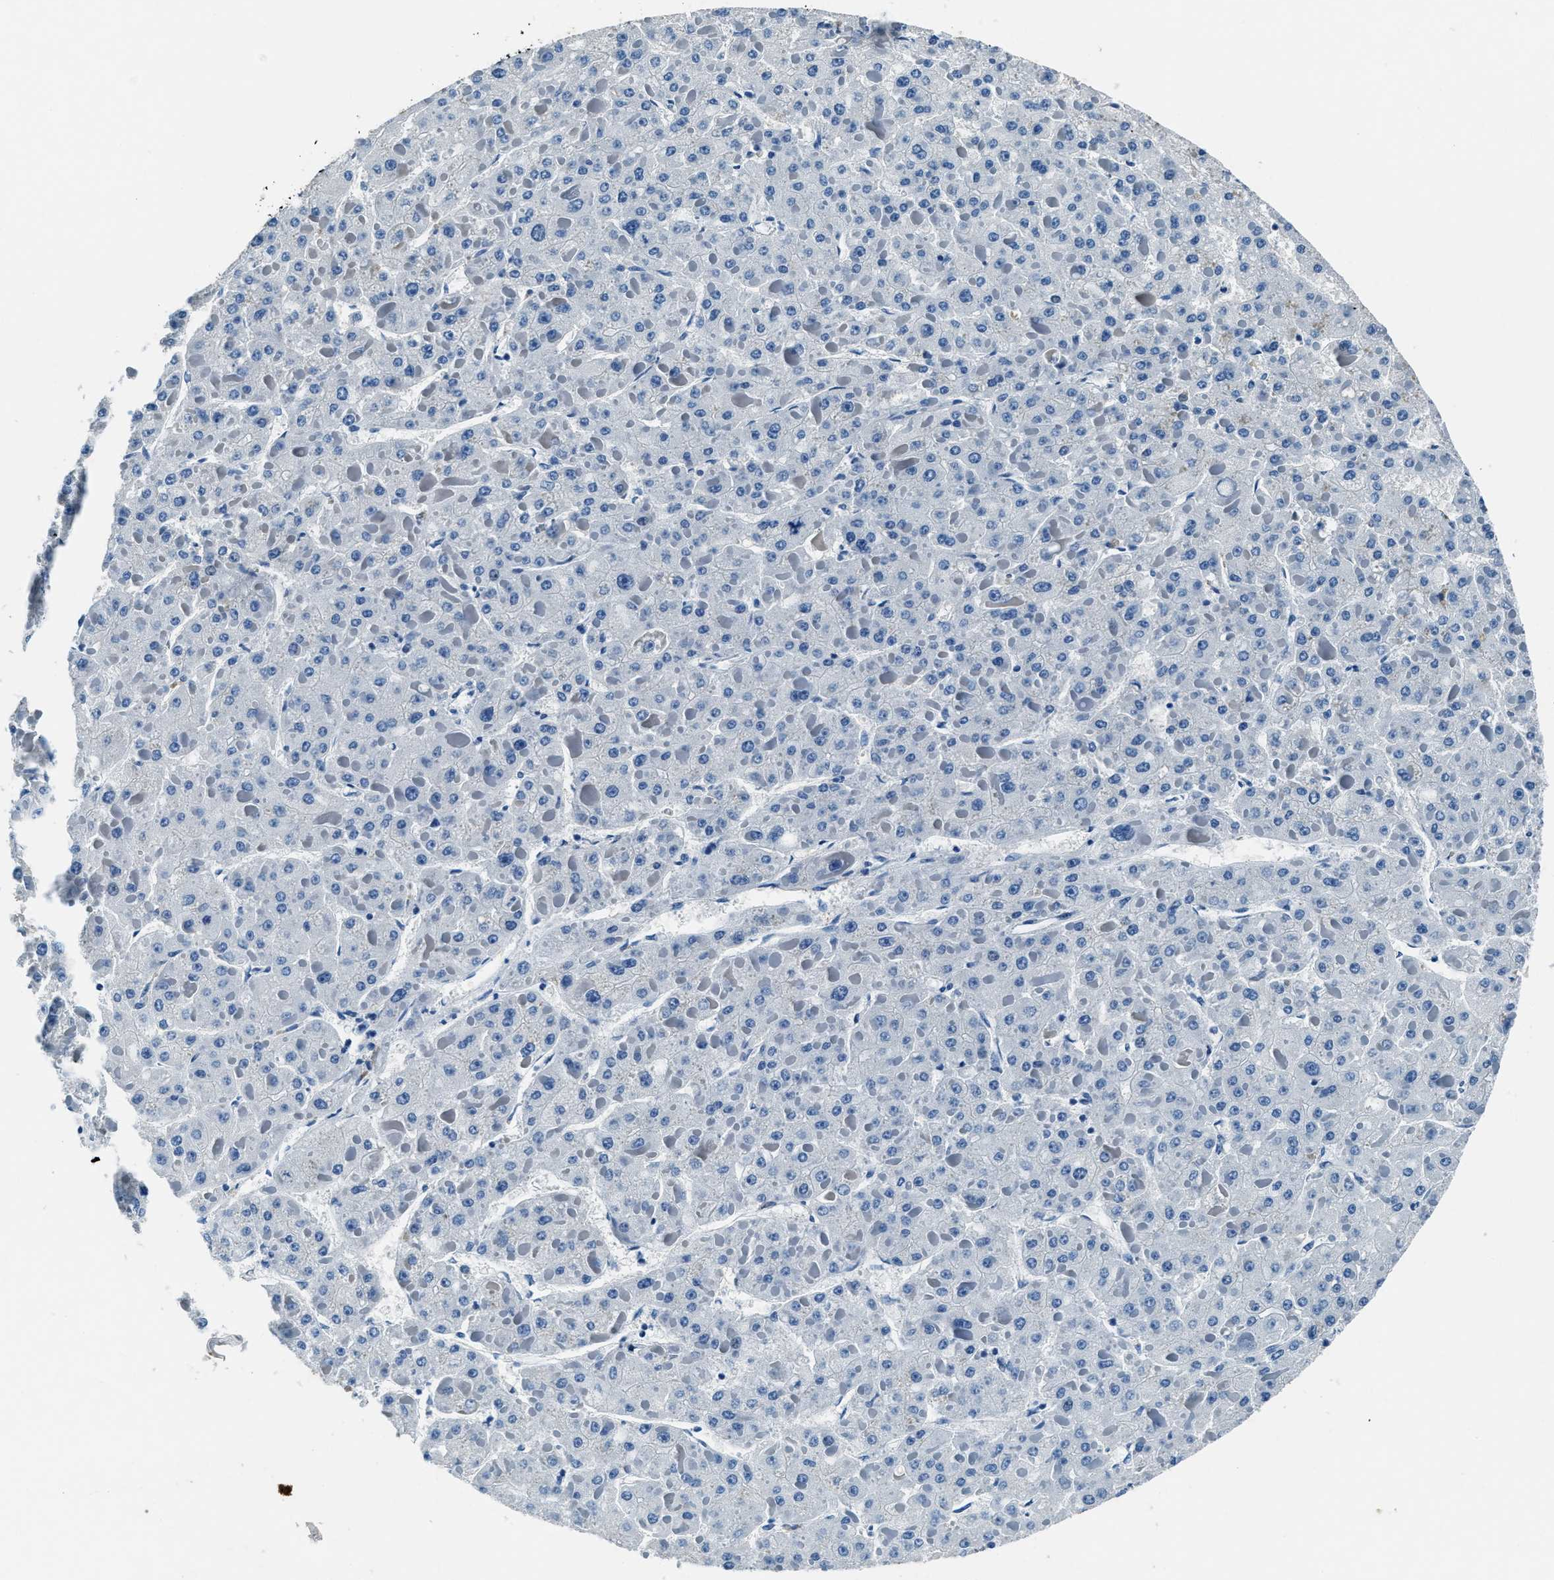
{"staining": {"intensity": "negative", "quantity": "none", "location": "none"}, "tissue": "liver cancer", "cell_type": "Tumor cells", "image_type": "cancer", "snomed": [{"axis": "morphology", "description": "Carcinoma, Hepatocellular, NOS"}, {"axis": "topography", "description": "Liver"}], "caption": "This is an immunohistochemistry (IHC) histopathology image of human liver cancer. There is no expression in tumor cells.", "gene": "PTPDC1", "patient": {"sex": "female", "age": 73}}